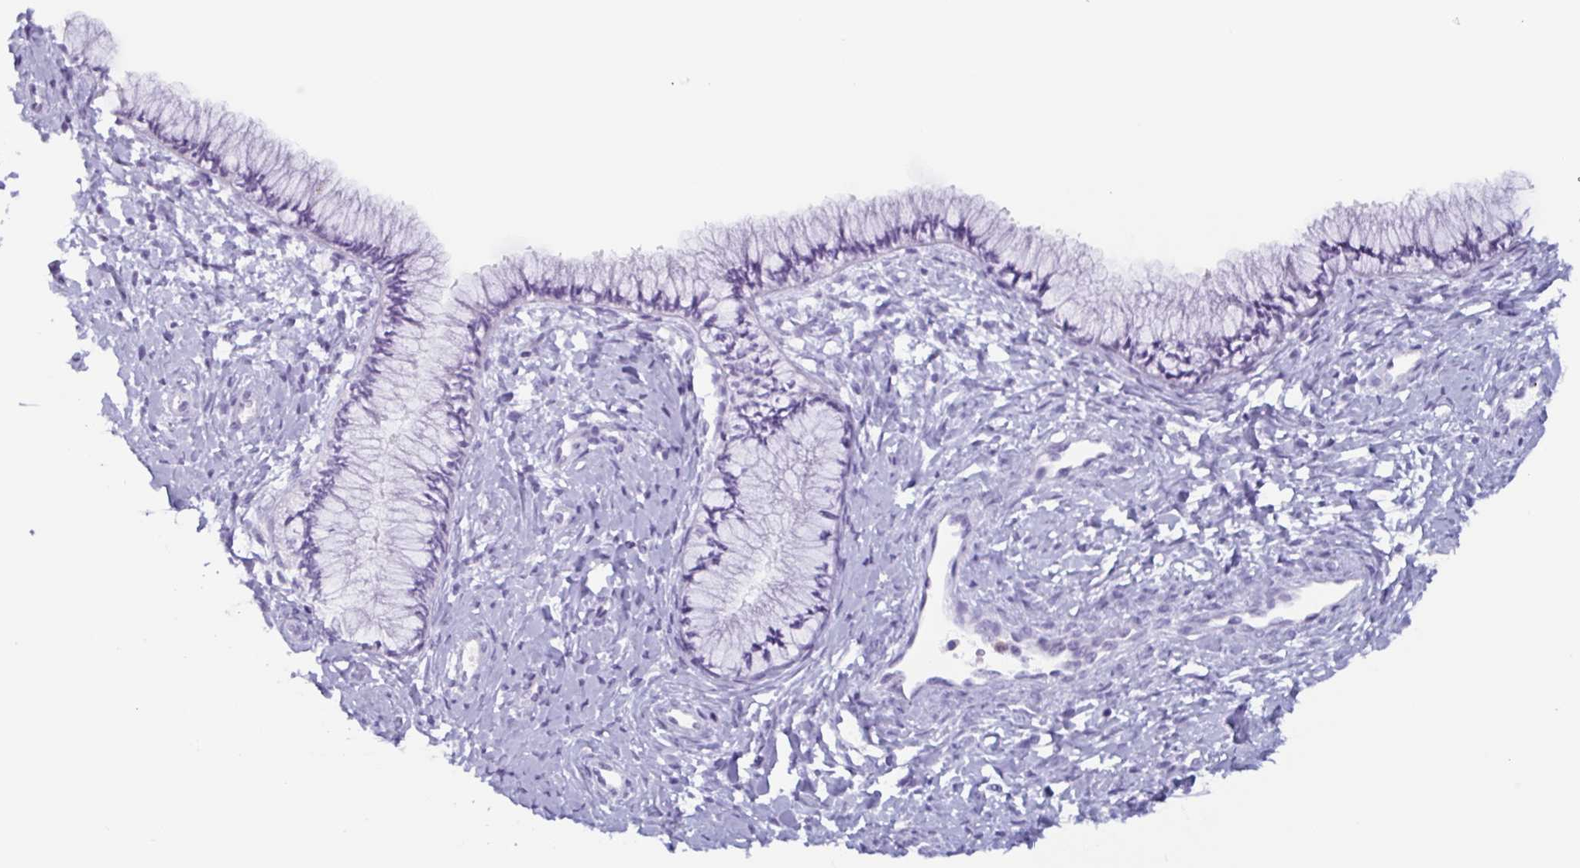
{"staining": {"intensity": "negative", "quantity": "none", "location": "none"}, "tissue": "cervix", "cell_type": "Glandular cells", "image_type": "normal", "snomed": [{"axis": "morphology", "description": "Normal tissue, NOS"}, {"axis": "topography", "description": "Cervix"}], "caption": "There is no significant positivity in glandular cells of cervix.", "gene": "BPI", "patient": {"sex": "female", "age": 37}}